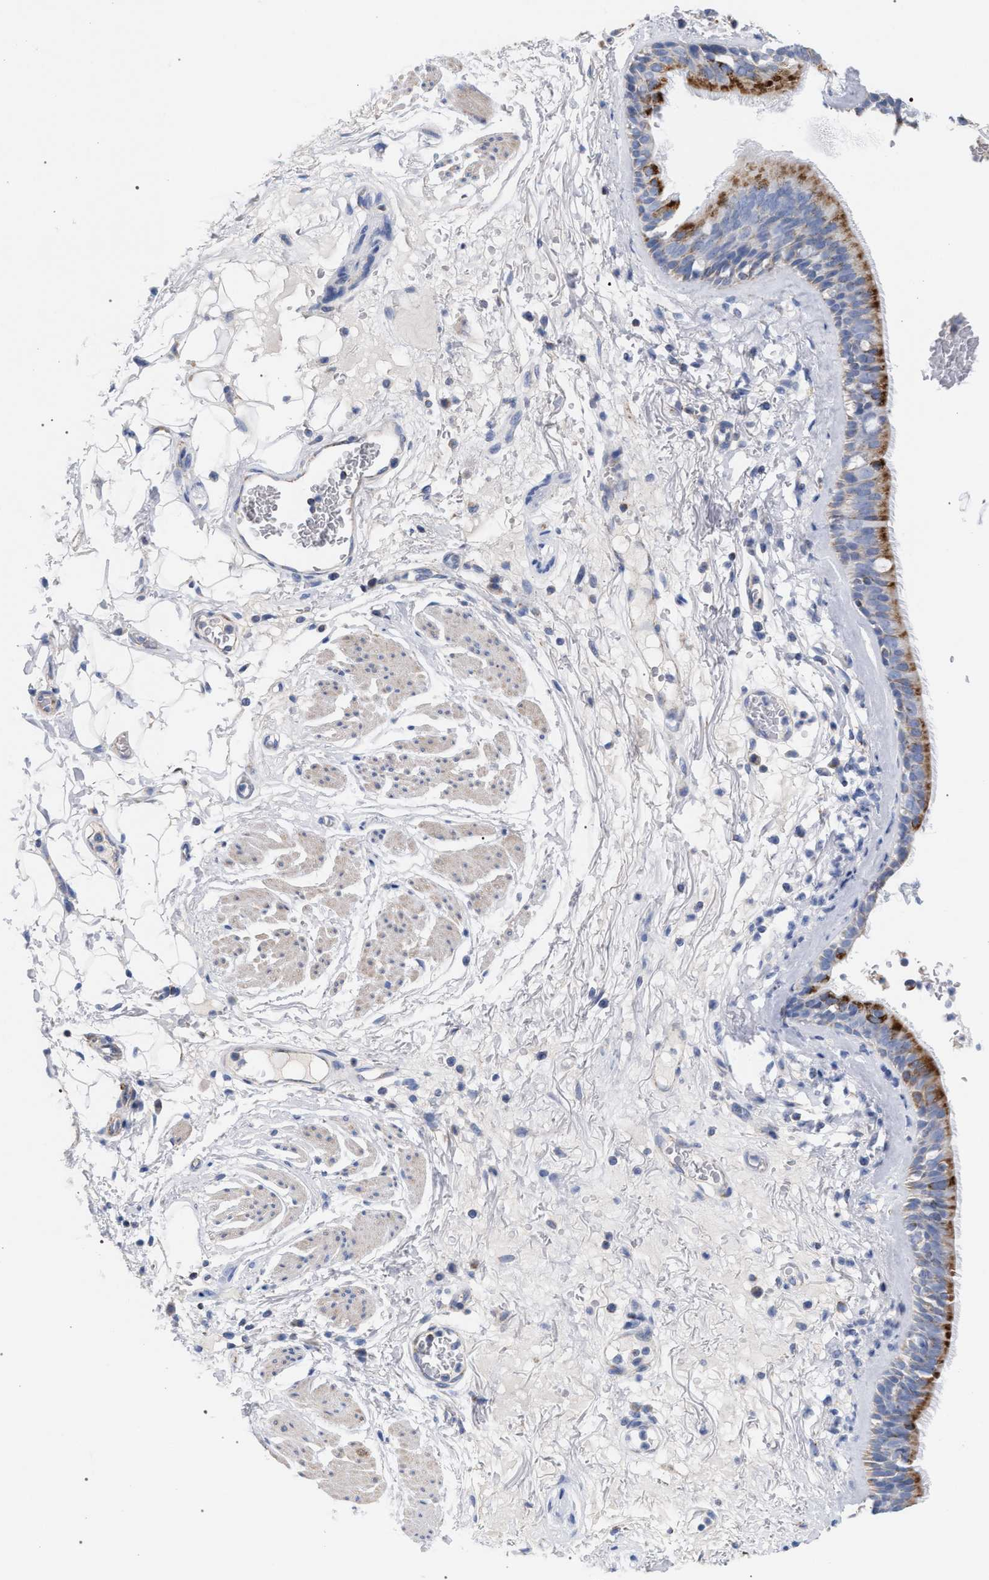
{"staining": {"intensity": "strong", "quantity": "25%-75%", "location": "cytoplasmic/membranous"}, "tissue": "bronchus", "cell_type": "Respiratory epithelial cells", "image_type": "normal", "snomed": [{"axis": "morphology", "description": "Normal tissue, NOS"}, {"axis": "topography", "description": "Cartilage tissue"}], "caption": "Immunohistochemistry (IHC) micrograph of benign bronchus: bronchus stained using immunohistochemistry reveals high levels of strong protein expression localized specifically in the cytoplasmic/membranous of respiratory epithelial cells, appearing as a cytoplasmic/membranous brown color.", "gene": "ECI2", "patient": {"sex": "female", "age": 63}}